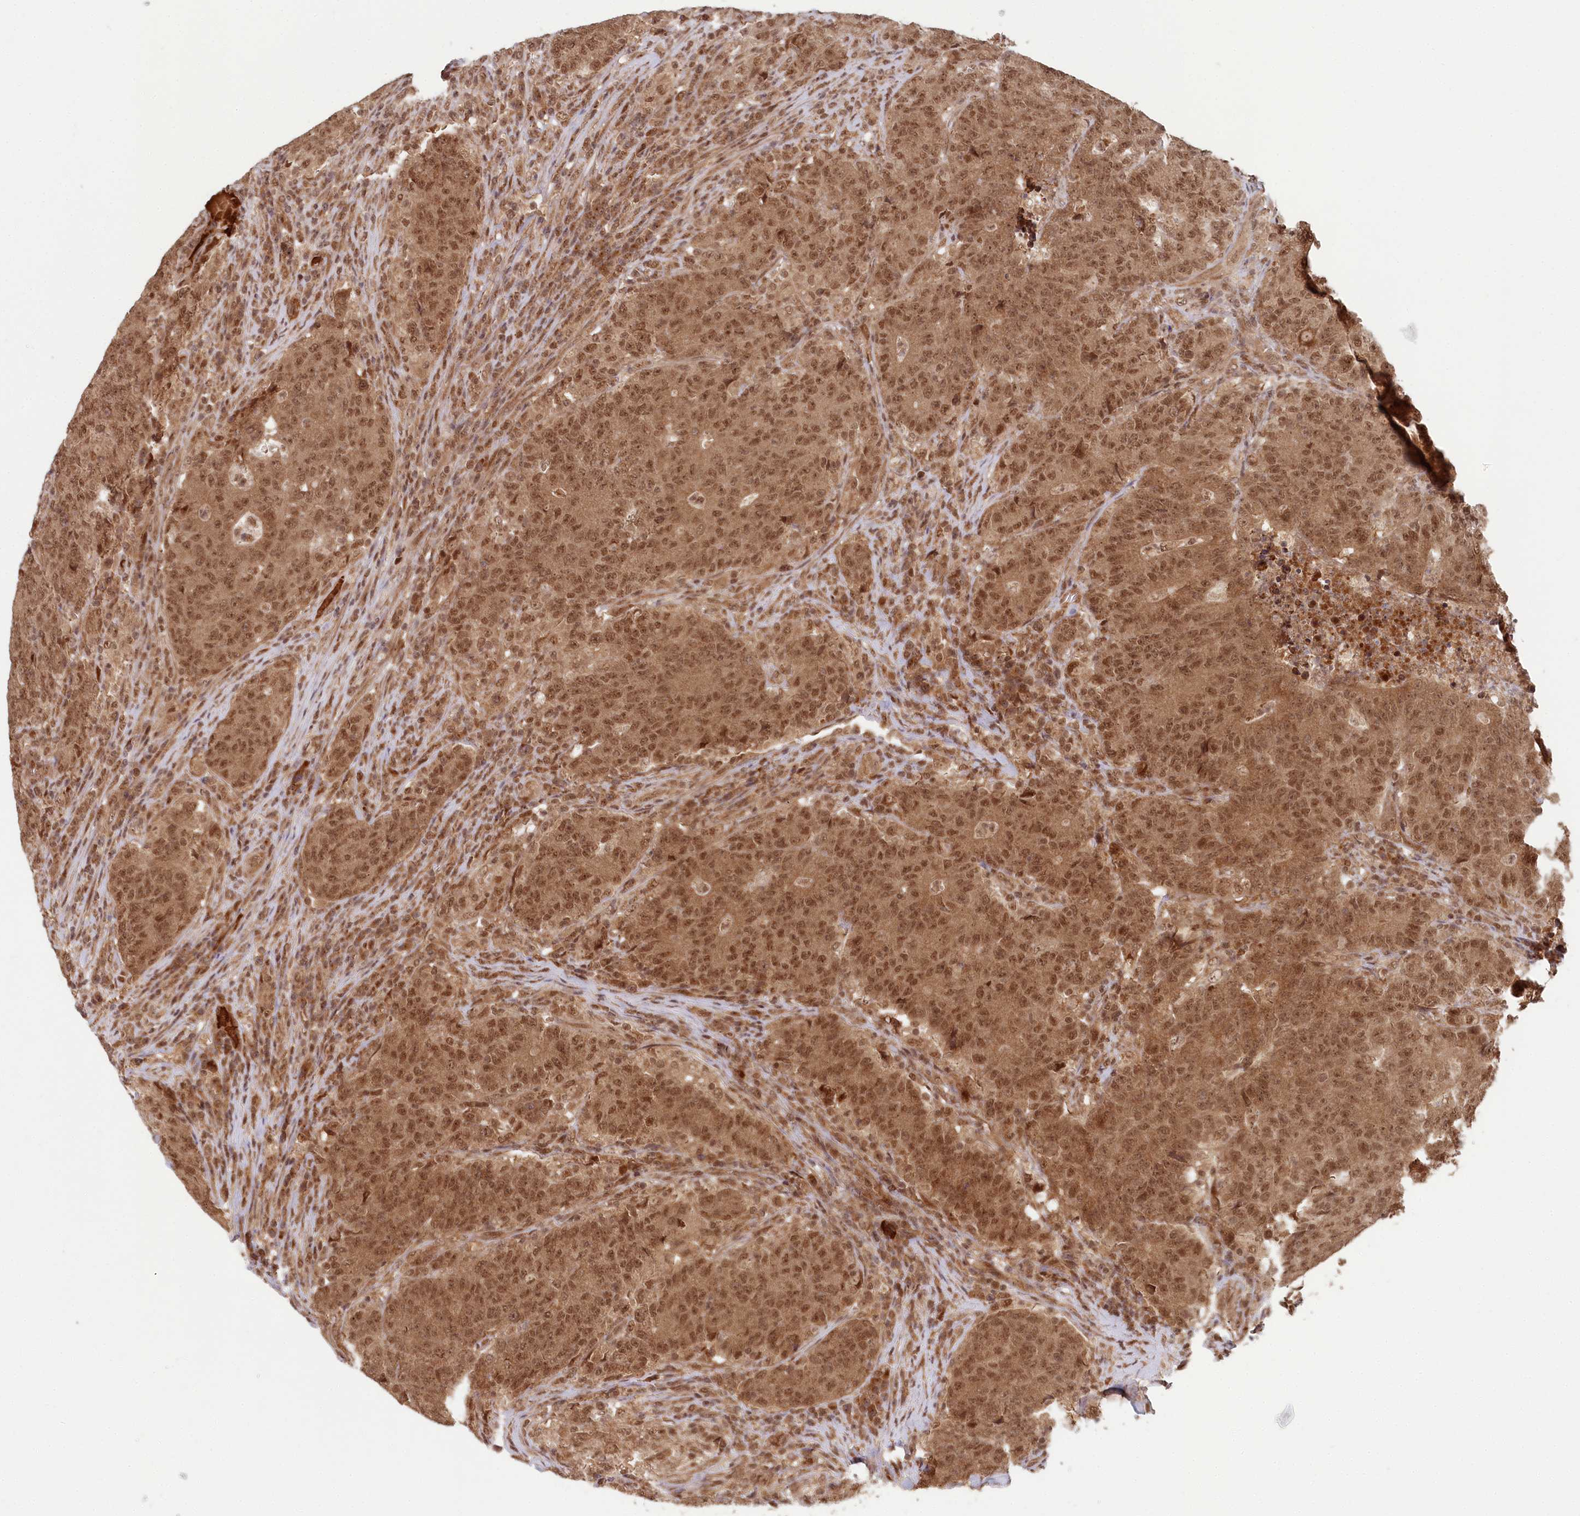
{"staining": {"intensity": "moderate", "quantity": ">75%", "location": "cytoplasmic/membranous,nuclear"}, "tissue": "colorectal cancer", "cell_type": "Tumor cells", "image_type": "cancer", "snomed": [{"axis": "morphology", "description": "Adenocarcinoma, NOS"}, {"axis": "topography", "description": "Colon"}], "caption": "The histopathology image shows immunohistochemical staining of adenocarcinoma (colorectal). There is moderate cytoplasmic/membranous and nuclear expression is identified in about >75% of tumor cells.", "gene": "WAPL", "patient": {"sex": "female", "age": 75}}